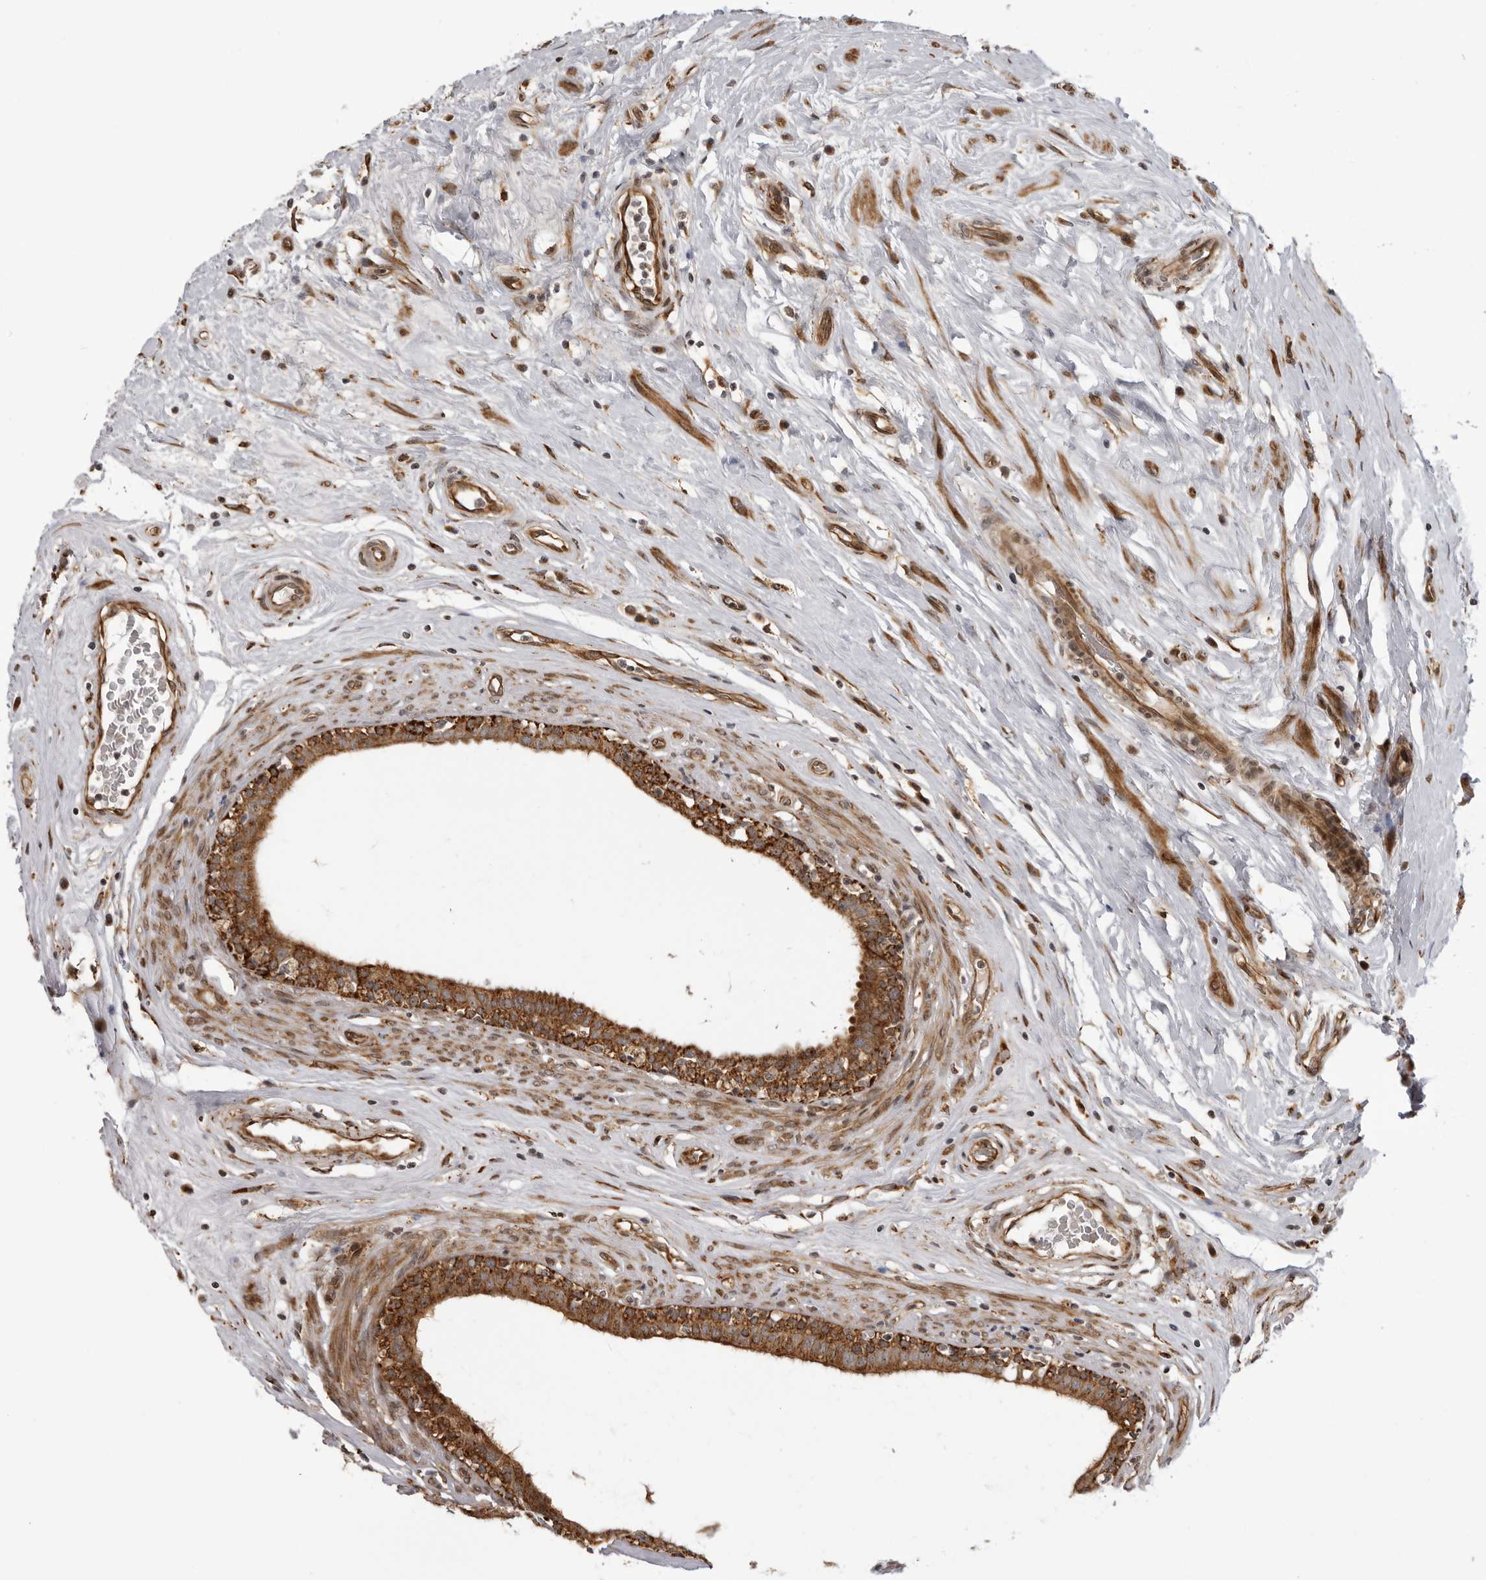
{"staining": {"intensity": "strong", "quantity": ">75%", "location": "cytoplasmic/membranous"}, "tissue": "epididymis", "cell_type": "Glandular cells", "image_type": "normal", "snomed": [{"axis": "morphology", "description": "Normal tissue, NOS"}, {"axis": "morphology", "description": "Inflammation, NOS"}, {"axis": "topography", "description": "Epididymis"}], "caption": "Epididymis stained for a protein shows strong cytoplasmic/membranous positivity in glandular cells. The staining is performed using DAB brown chromogen to label protein expression. The nuclei are counter-stained blue using hematoxylin.", "gene": "DNAH14", "patient": {"sex": "male", "age": 84}}